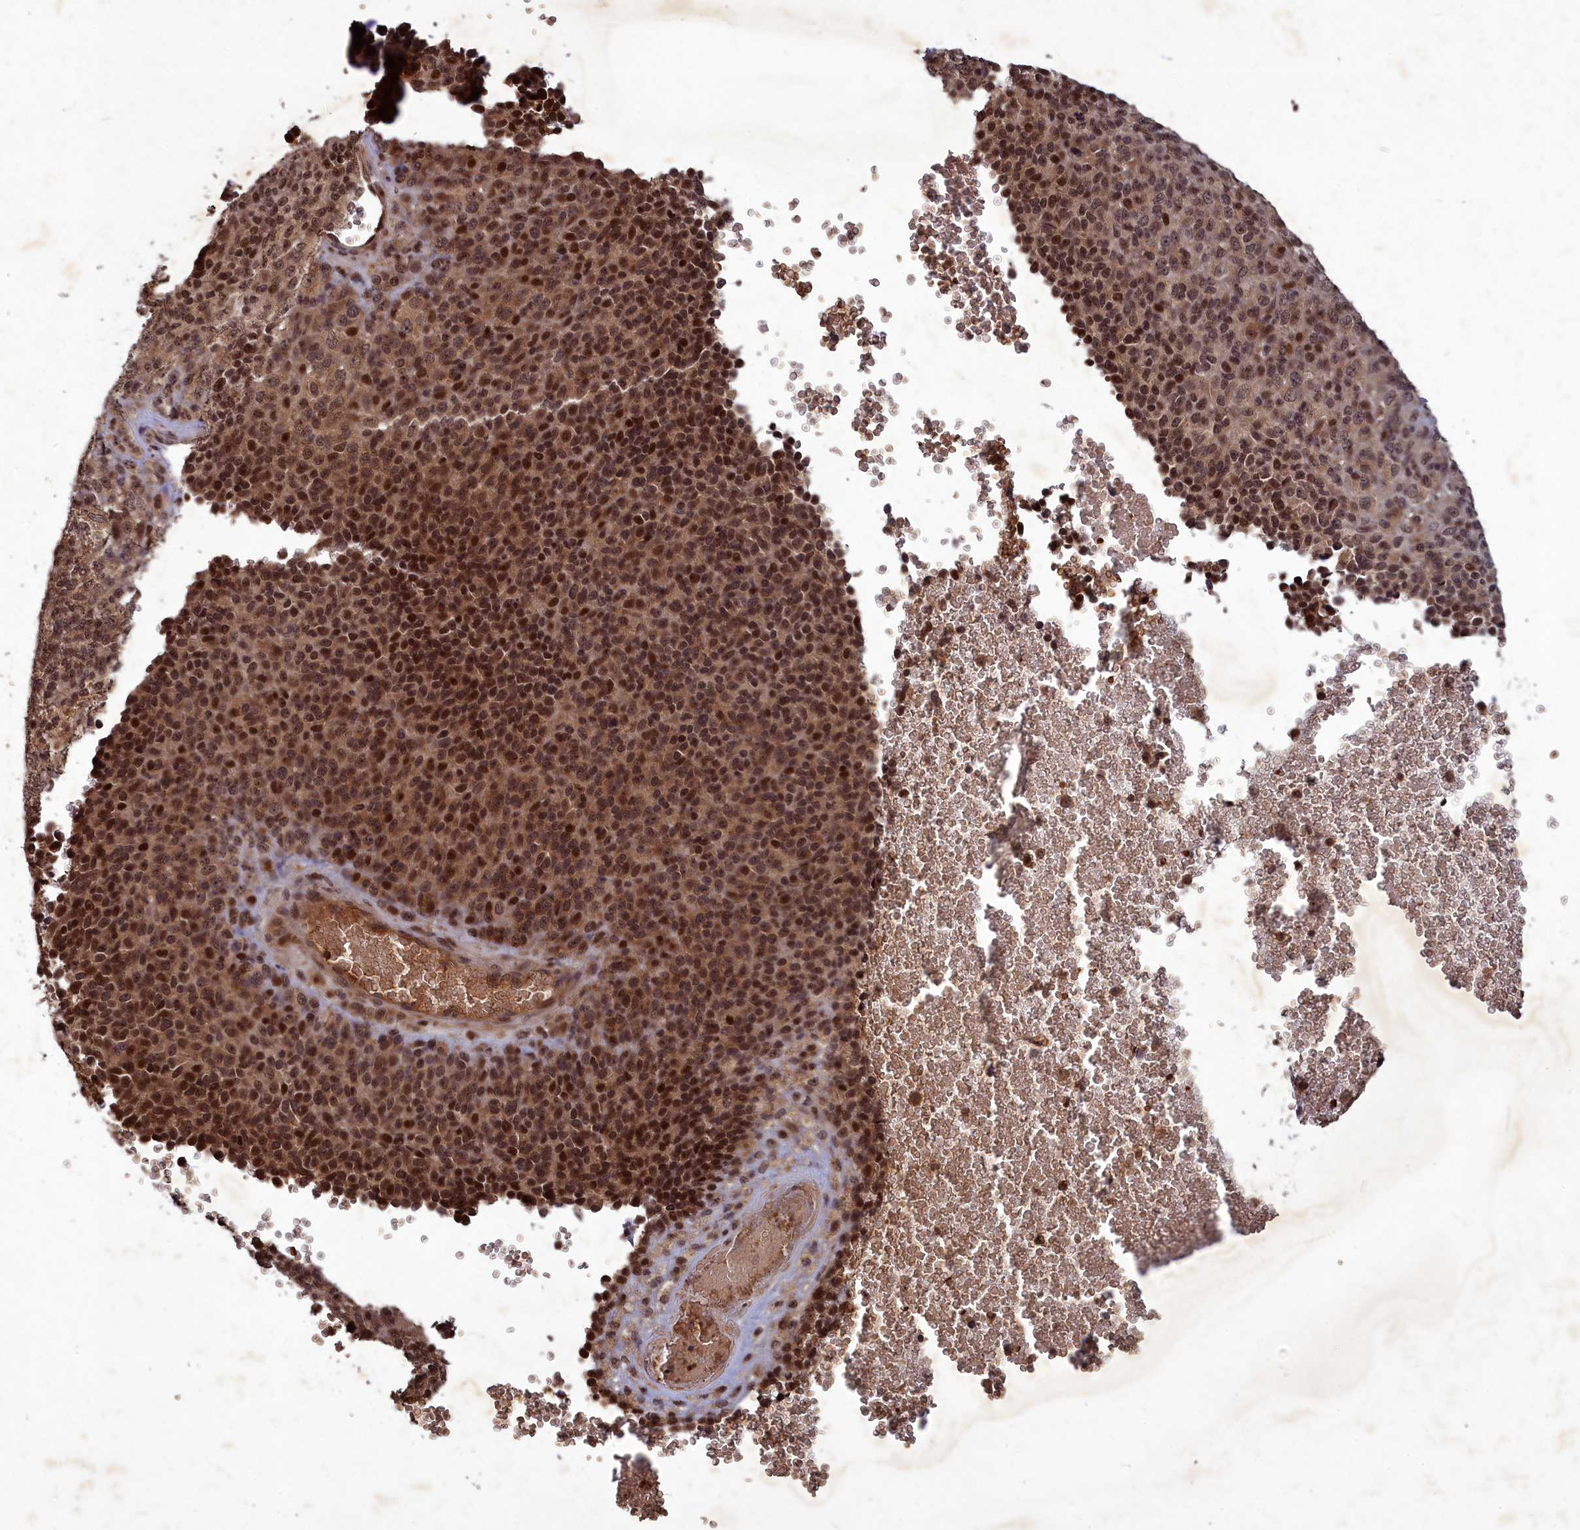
{"staining": {"intensity": "strong", "quantity": ">75%", "location": "cytoplasmic/membranous,nuclear"}, "tissue": "melanoma", "cell_type": "Tumor cells", "image_type": "cancer", "snomed": [{"axis": "morphology", "description": "Malignant melanoma, Metastatic site"}, {"axis": "topography", "description": "Brain"}], "caption": "Brown immunohistochemical staining in melanoma displays strong cytoplasmic/membranous and nuclear expression in approximately >75% of tumor cells.", "gene": "SRMS", "patient": {"sex": "female", "age": 56}}